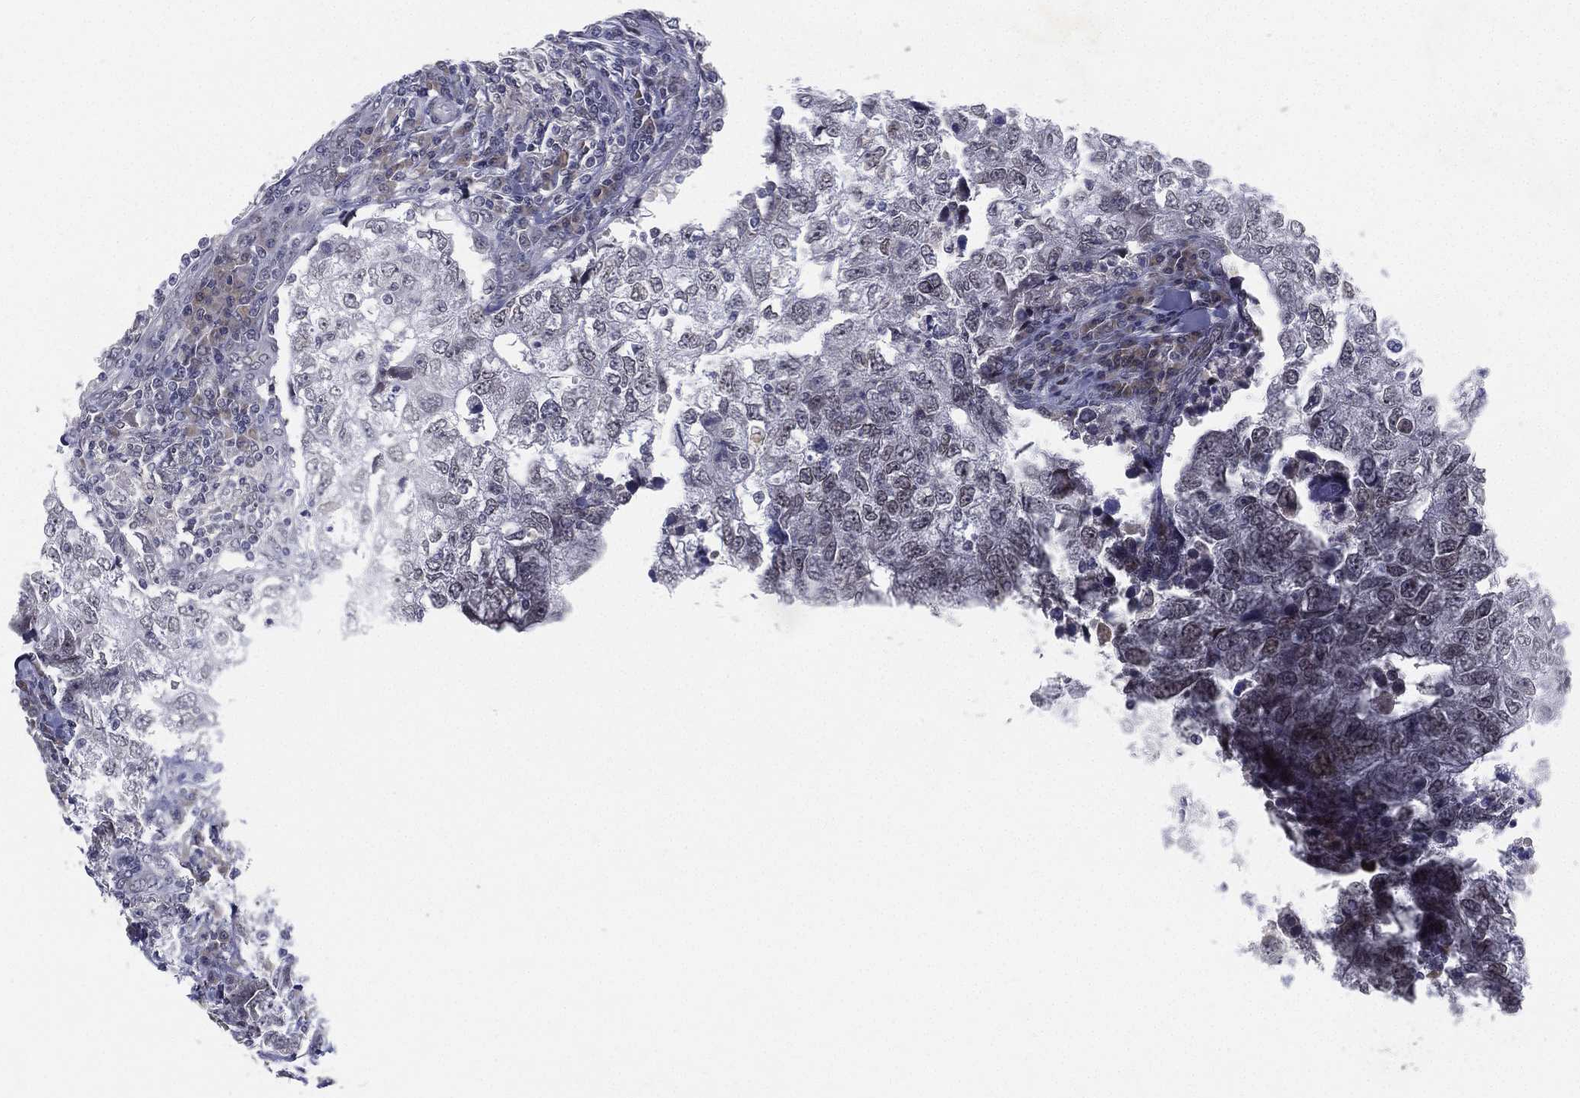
{"staining": {"intensity": "negative", "quantity": "none", "location": "none"}, "tissue": "breast cancer", "cell_type": "Tumor cells", "image_type": "cancer", "snomed": [{"axis": "morphology", "description": "Duct carcinoma"}, {"axis": "topography", "description": "Breast"}], "caption": "The histopathology image exhibits no staining of tumor cells in infiltrating ductal carcinoma (breast).", "gene": "MS4A8", "patient": {"sex": "female", "age": 30}}